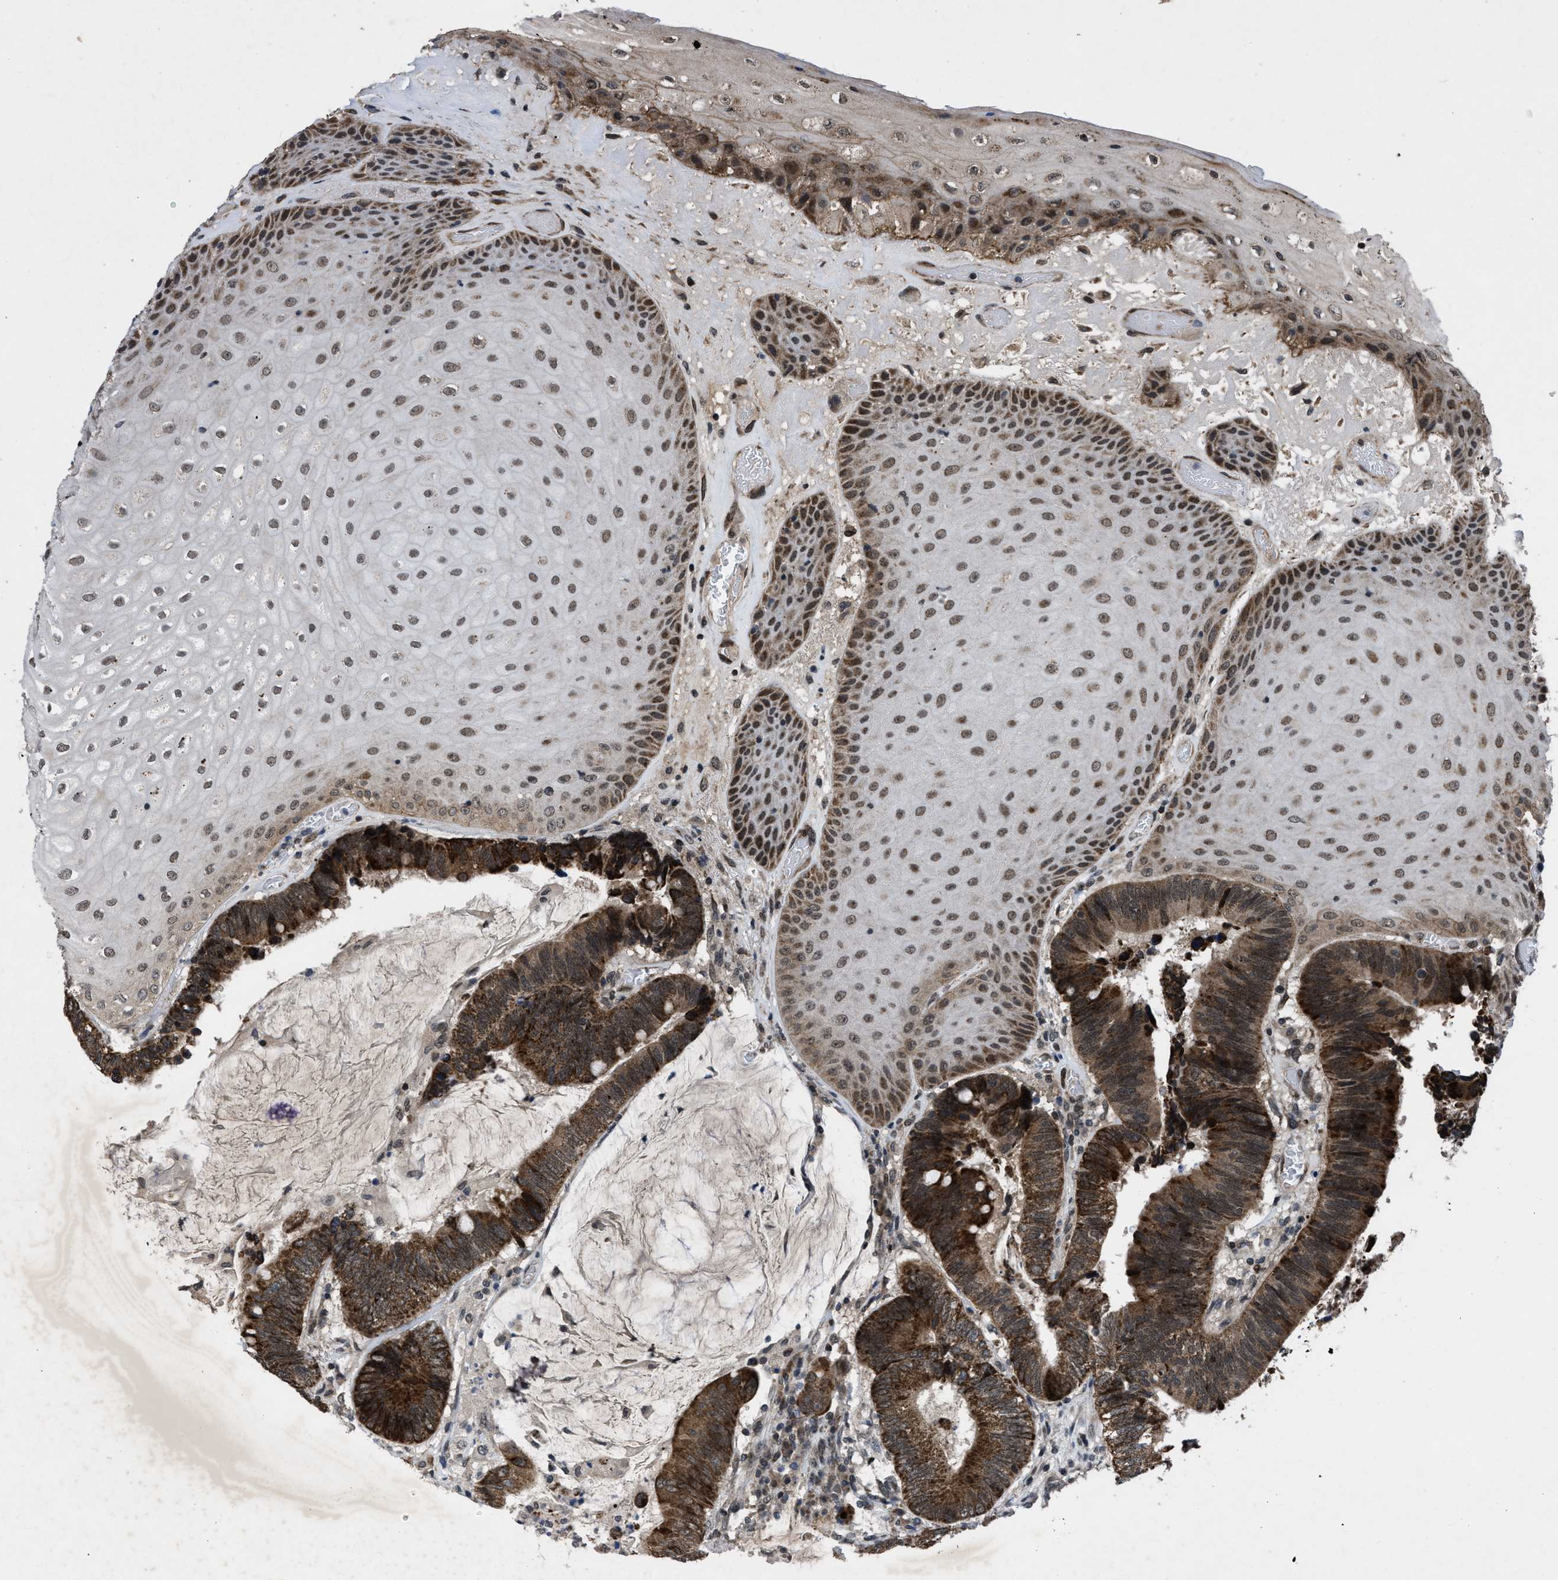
{"staining": {"intensity": "strong", "quantity": ">75%", "location": "cytoplasmic/membranous,nuclear"}, "tissue": "colorectal cancer", "cell_type": "Tumor cells", "image_type": "cancer", "snomed": [{"axis": "morphology", "description": "Adenocarcinoma, NOS"}, {"axis": "topography", "description": "Rectum"}, {"axis": "topography", "description": "Anal"}], "caption": "IHC micrograph of human colorectal adenocarcinoma stained for a protein (brown), which displays high levels of strong cytoplasmic/membranous and nuclear staining in approximately >75% of tumor cells.", "gene": "ZNHIT1", "patient": {"sex": "female", "age": 89}}